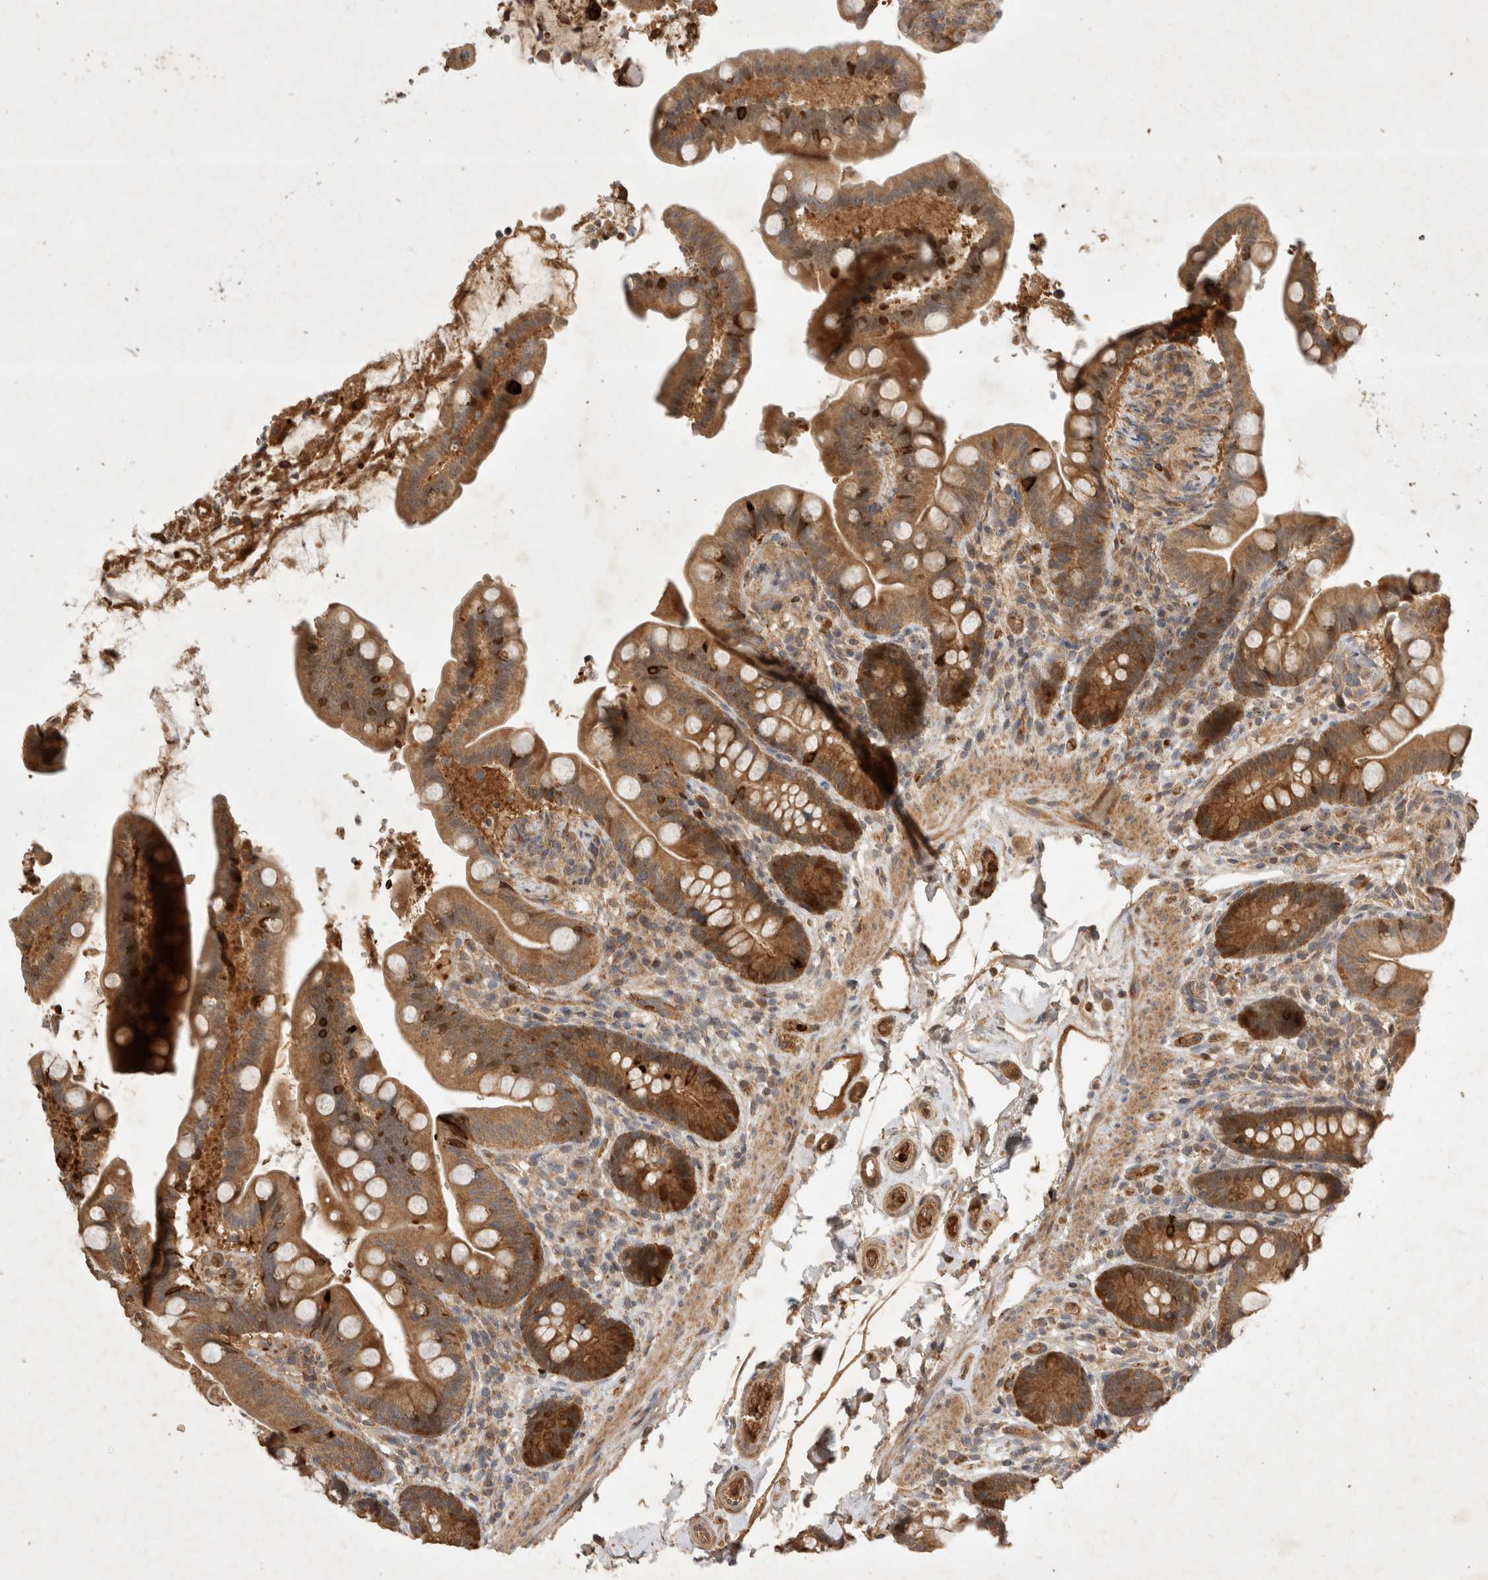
{"staining": {"intensity": "moderate", "quantity": ">75%", "location": "cytoplasmic/membranous"}, "tissue": "colon", "cell_type": "Endothelial cells", "image_type": "normal", "snomed": [{"axis": "morphology", "description": "Normal tissue, NOS"}, {"axis": "topography", "description": "Smooth muscle"}, {"axis": "topography", "description": "Colon"}], "caption": "About >75% of endothelial cells in benign human colon exhibit moderate cytoplasmic/membranous protein expression as visualized by brown immunohistochemical staining.", "gene": "FAM221A", "patient": {"sex": "male", "age": 73}}